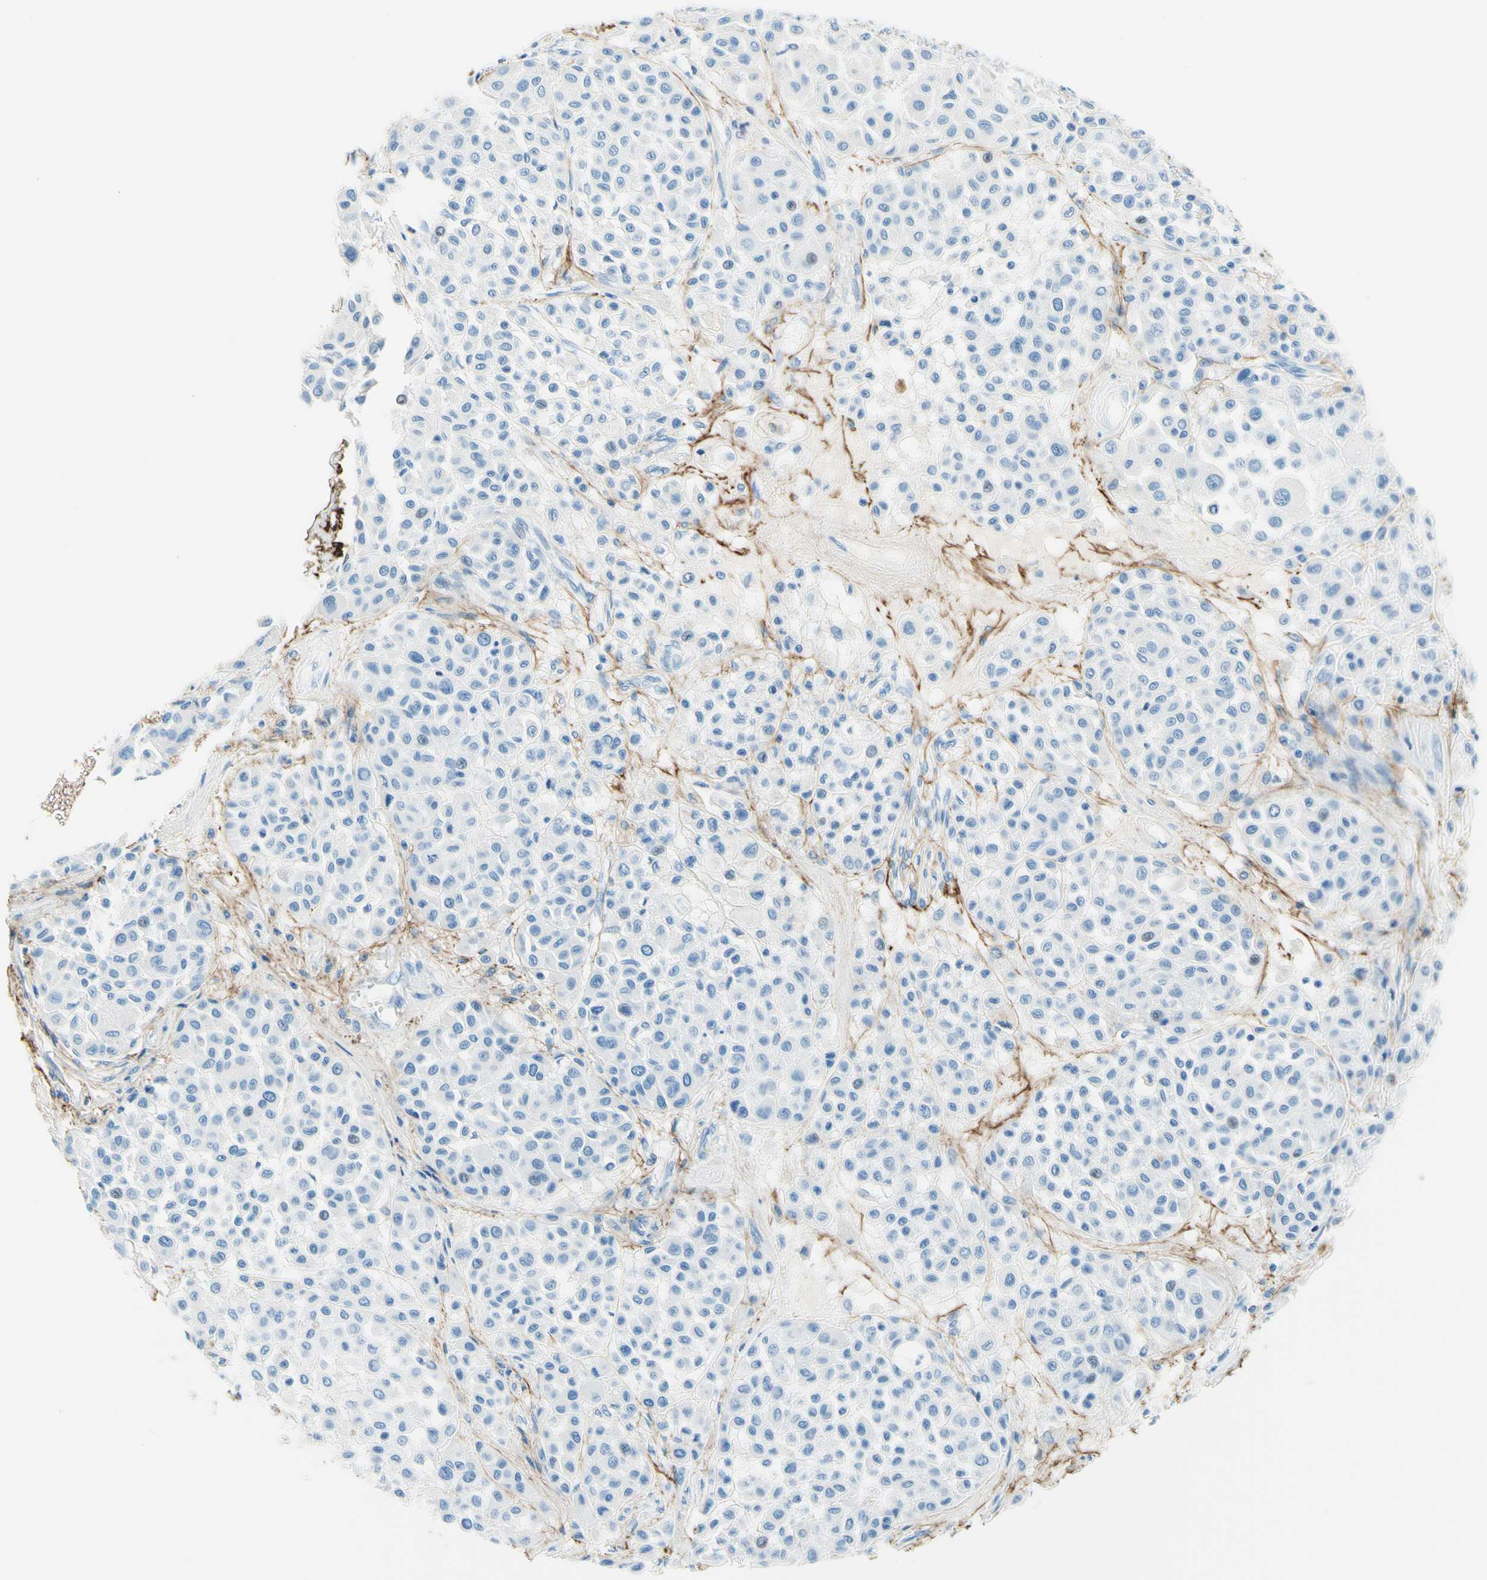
{"staining": {"intensity": "negative", "quantity": "none", "location": "none"}, "tissue": "melanoma", "cell_type": "Tumor cells", "image_type": "cancer", "snomed": [{"axis": "morphology", "description": "Malignant melanoma, Metastatic site"}, {"axis": "topography", "description": "Soft tissue"}], "caption": "Human melanoma stained for a protein using immunohistochemistry (IHC) reveals no expression in tumor cells.", "gene": "MFAP5", "patient": {"sex": "male", "age": 41}}